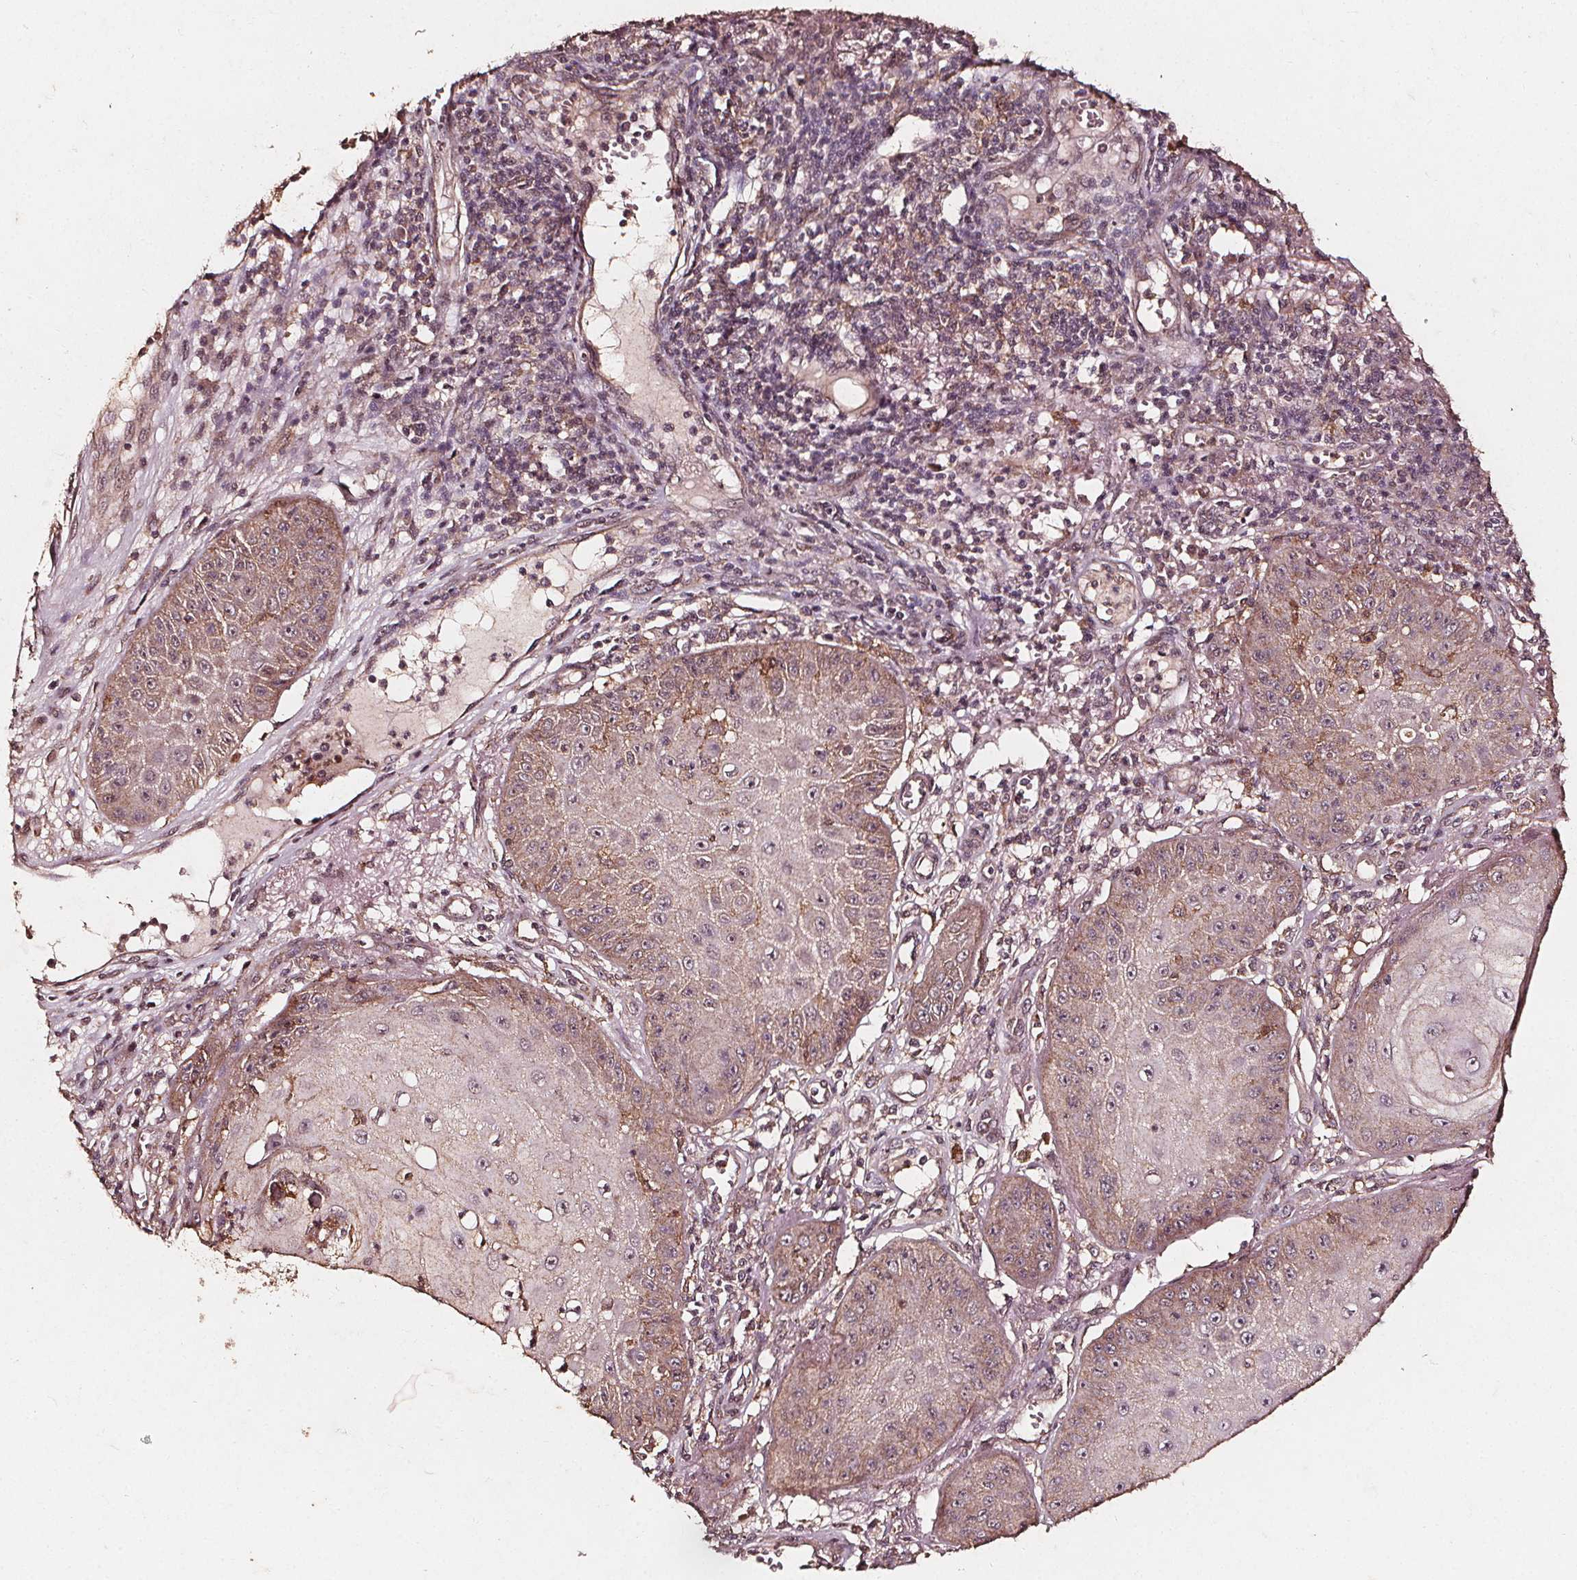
{"staining": {"intensity": "weak", "quantity": "25%-75%", "location": "cytoplasmic/membranous"}, "tissue": "skin cancer", "cell_type": "Tumor cells", "image_type": "cancer", "snomed": [{"axis": "morphology", "description": "Squamous cell carcinoma, NOS"}, {"axis": "topography", "description": "Skin"}], "caption": "Skin squamous cell carcinoma stained with DAB immunohistochemistry exhibits low levels of weak cytoplasmic/membranous positivity in about 25%-75% of tumor cells.", "gene": "ABCA1", "patient": {"sex": "male", "age": 70}}